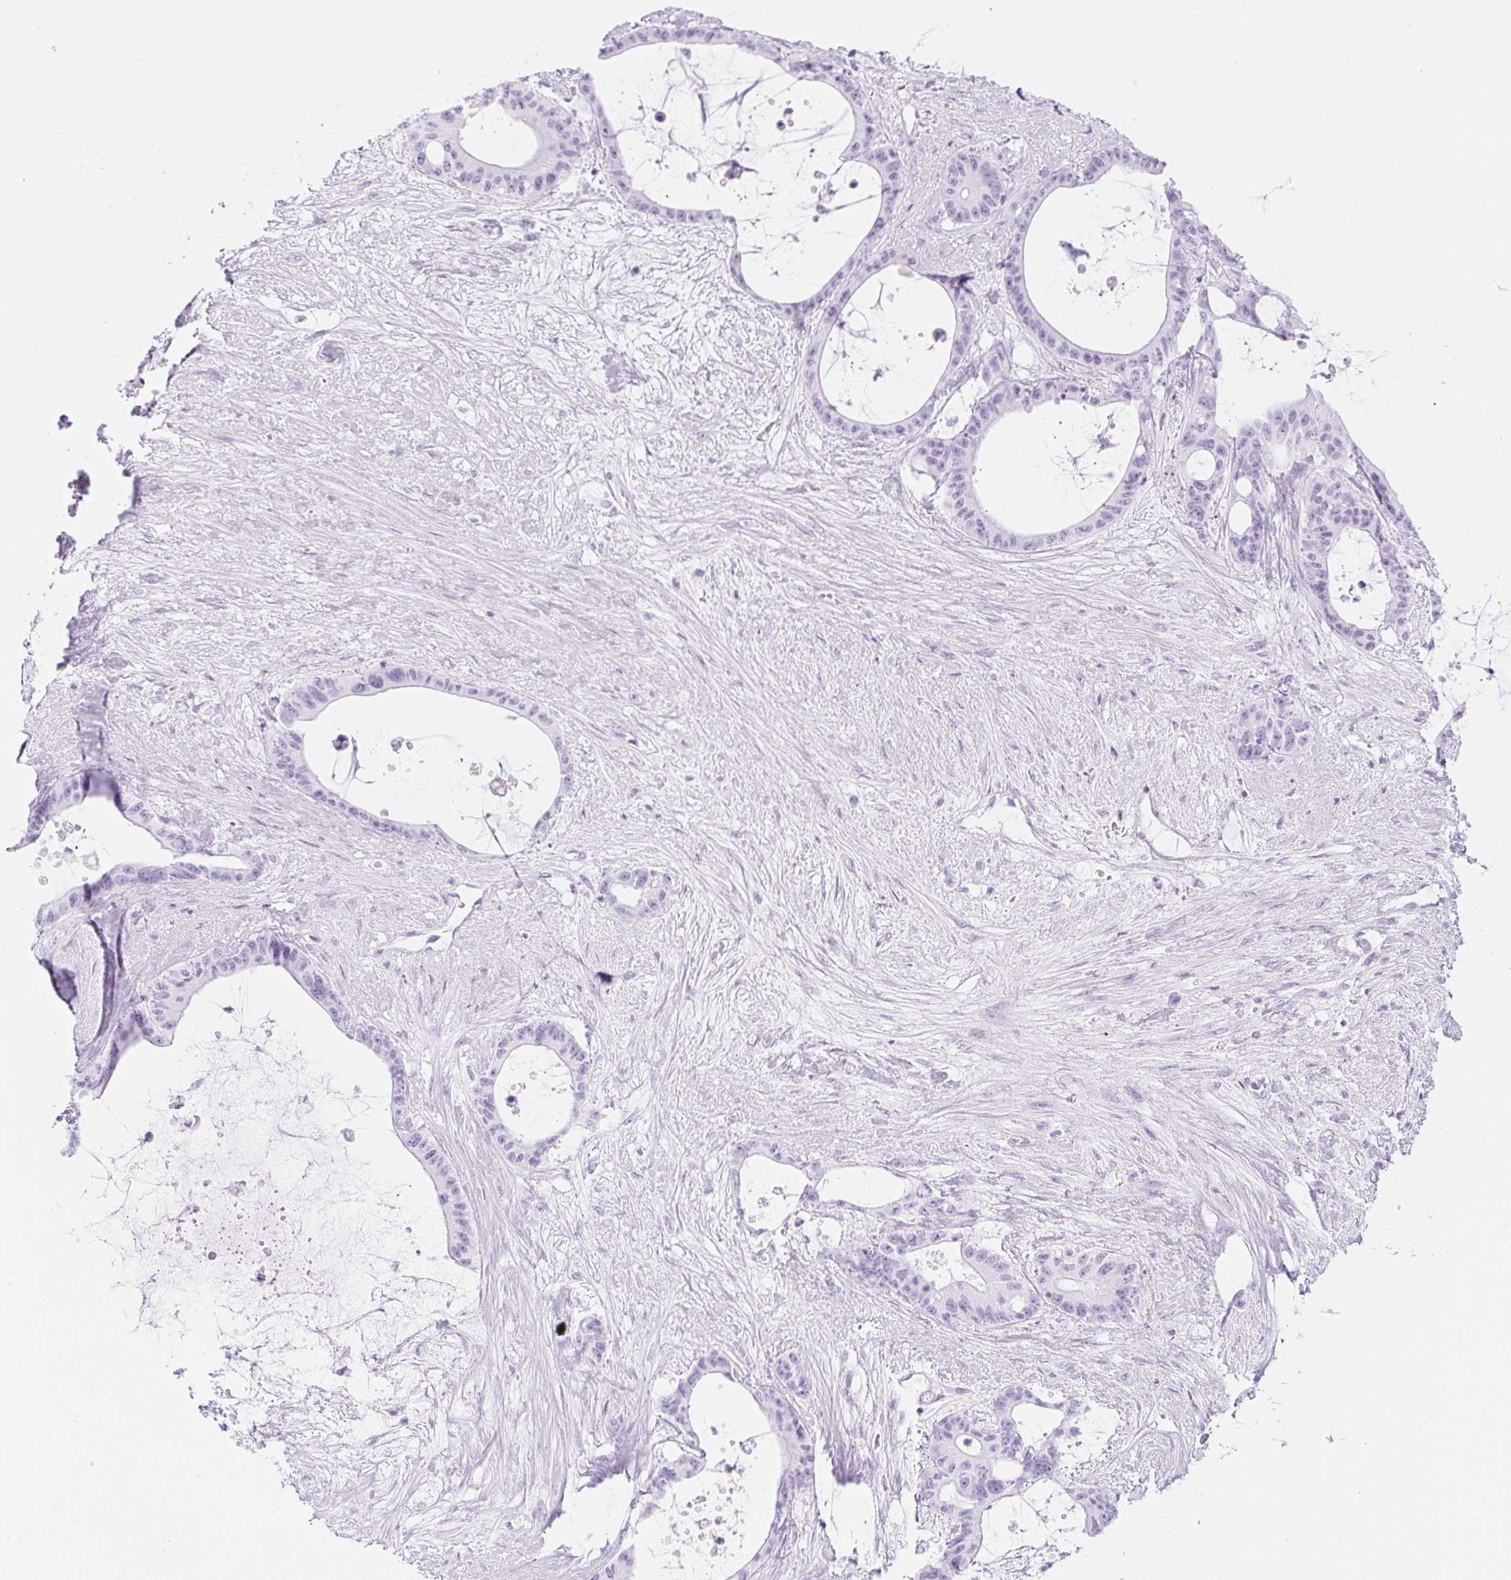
{"staining": {"intensity": "negative", "quantity": "none", "location": "none"}, "tissue": "liver cancer", "cell_type": "Tumor cells", "image_type": "cancer", "snomed": [{"axis": "morphology", "description": "Normal tissue, NOS"}, {"axis": "morphology", "description": "Cholangiocarcinoma"}, {"axis": "topography", "description": "Liver"}, {"axis": "topography", "description": "Peripheral nerve tissue"}], "caption": "Liver cholangiocarcinoma was stained to show a protein in brown. There is no significant positivity in tumor cells.", "gene": "PI3", "patient": {"sex": "female", "age": 73}}